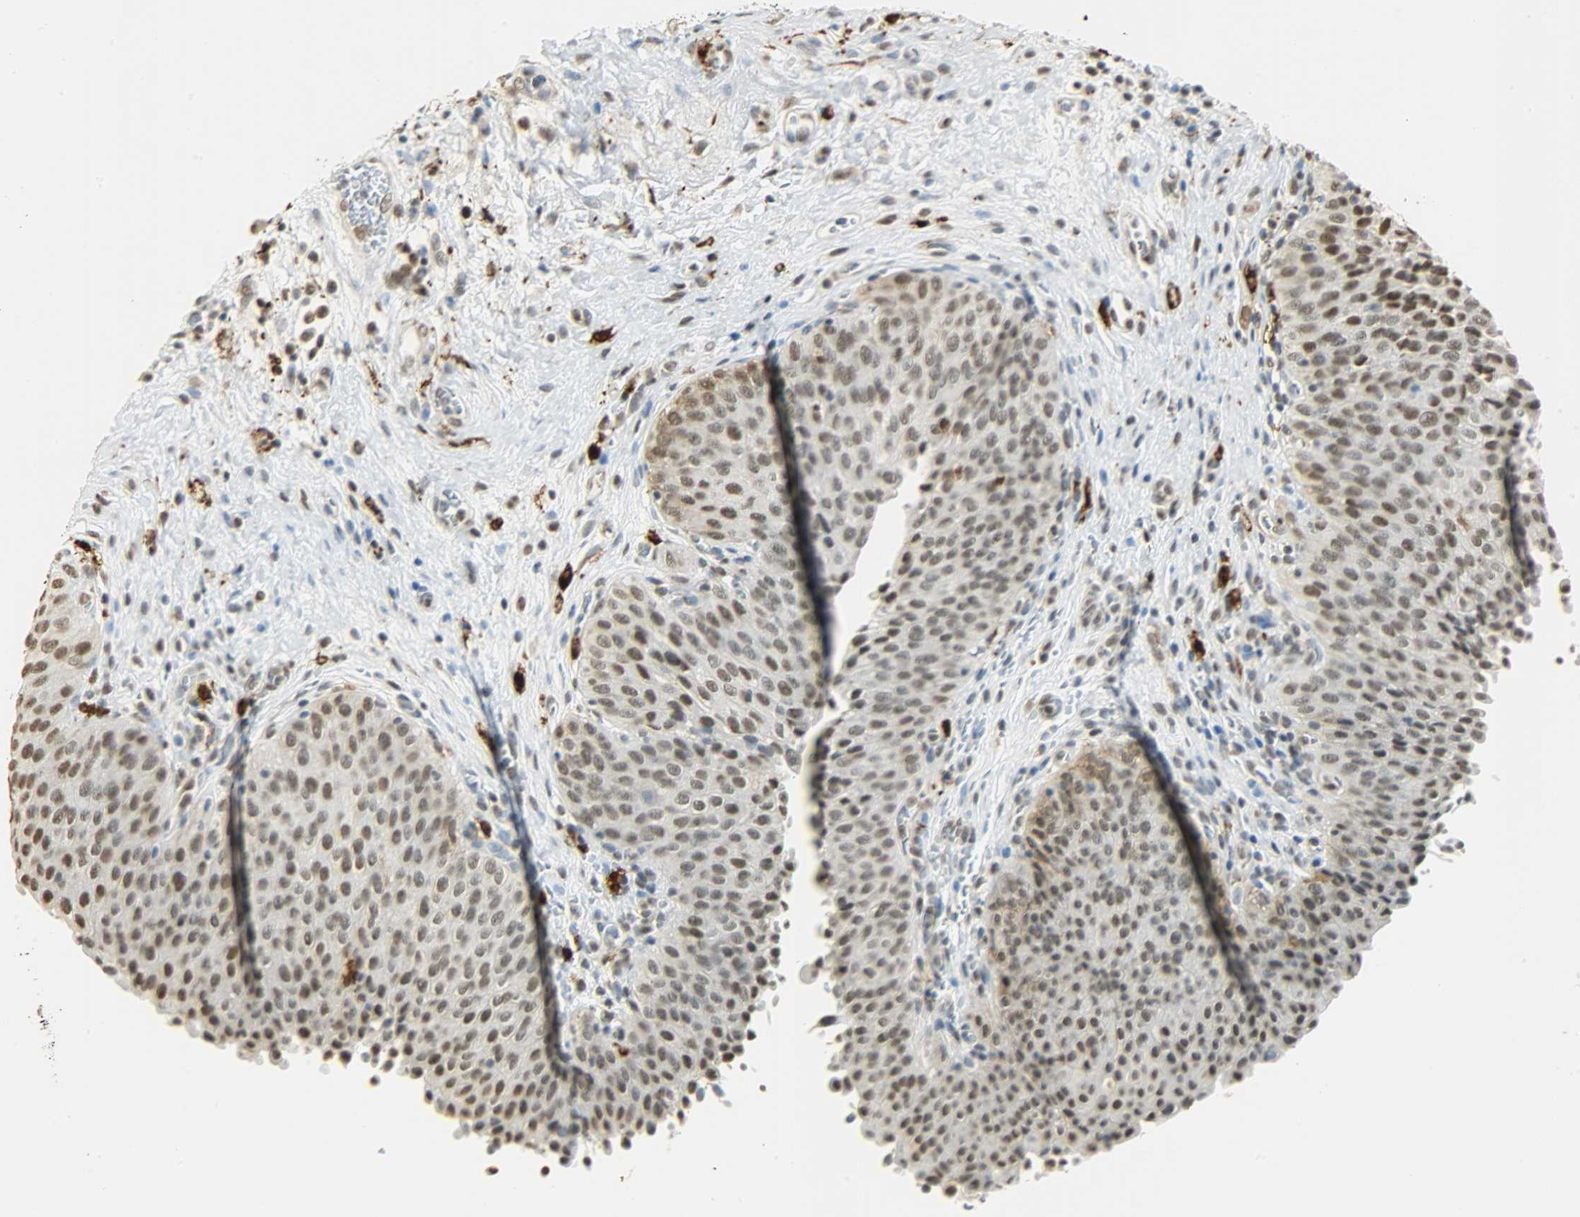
{"staining": {"intensity": "moderate", "quantity": ">75%", "location": "nuclear"}, "tissue": "urinary bladder", "cell_type": "Urothelial cells", "image_type": "normal", "snomed": [{"axis": "morphology", "description": "Normal tissue, NOS"}, {"axis": "morphology", "description": "Dysplasia, NOS"}, {"axis": "topography", "description": "Urinary bladder"}], "caption": "High-power microscopy captured an IHC photomicrograph of benign urinary bladder, revealing moderate nuclear staining in about >75% of urothelial cells.", "gene": "NGFR", "patient": {"sex": "male", "age": 35}}